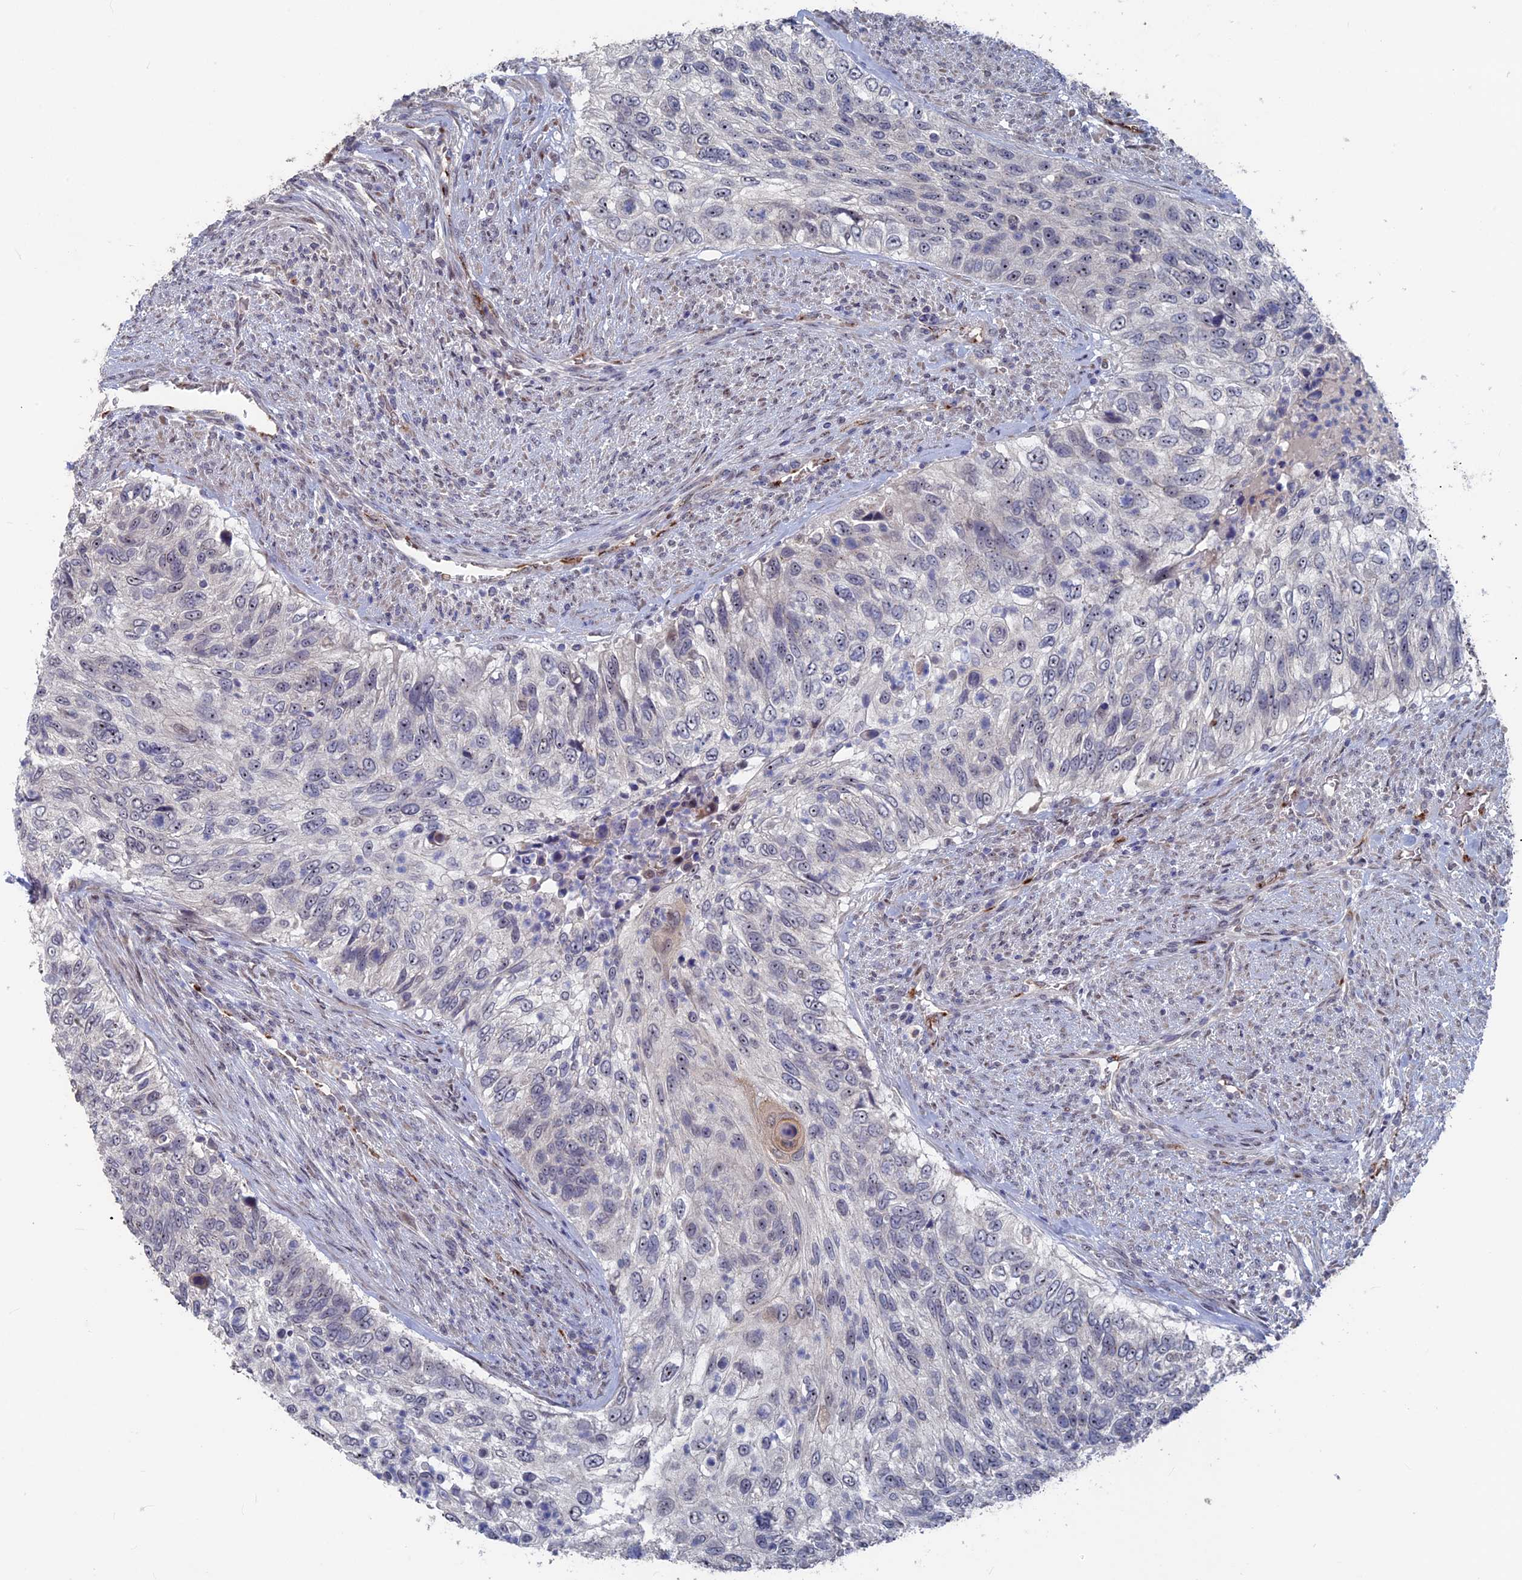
{"staining": {"intensity": "negative", "quantity": "none", "location": "none"}, "tissue": "urothelial cancer", "cell_type": "Tumor cells", "image_type": "cancer", "snomed": [{"axis": "morphology", "description": "Urothelial carcinoma, High grade"}, {"axis": "topography", "description": "Urinary bladder"}], "caption": "Immunohistochemistry image of neoplastic tissue: urothelial cancer stained with DAB (3,3'-diaminobenzidine) displays no significant protein staining in tumor cells.", "gene": "SH3D21", "patient": {"sex": "female", "age": 60}}